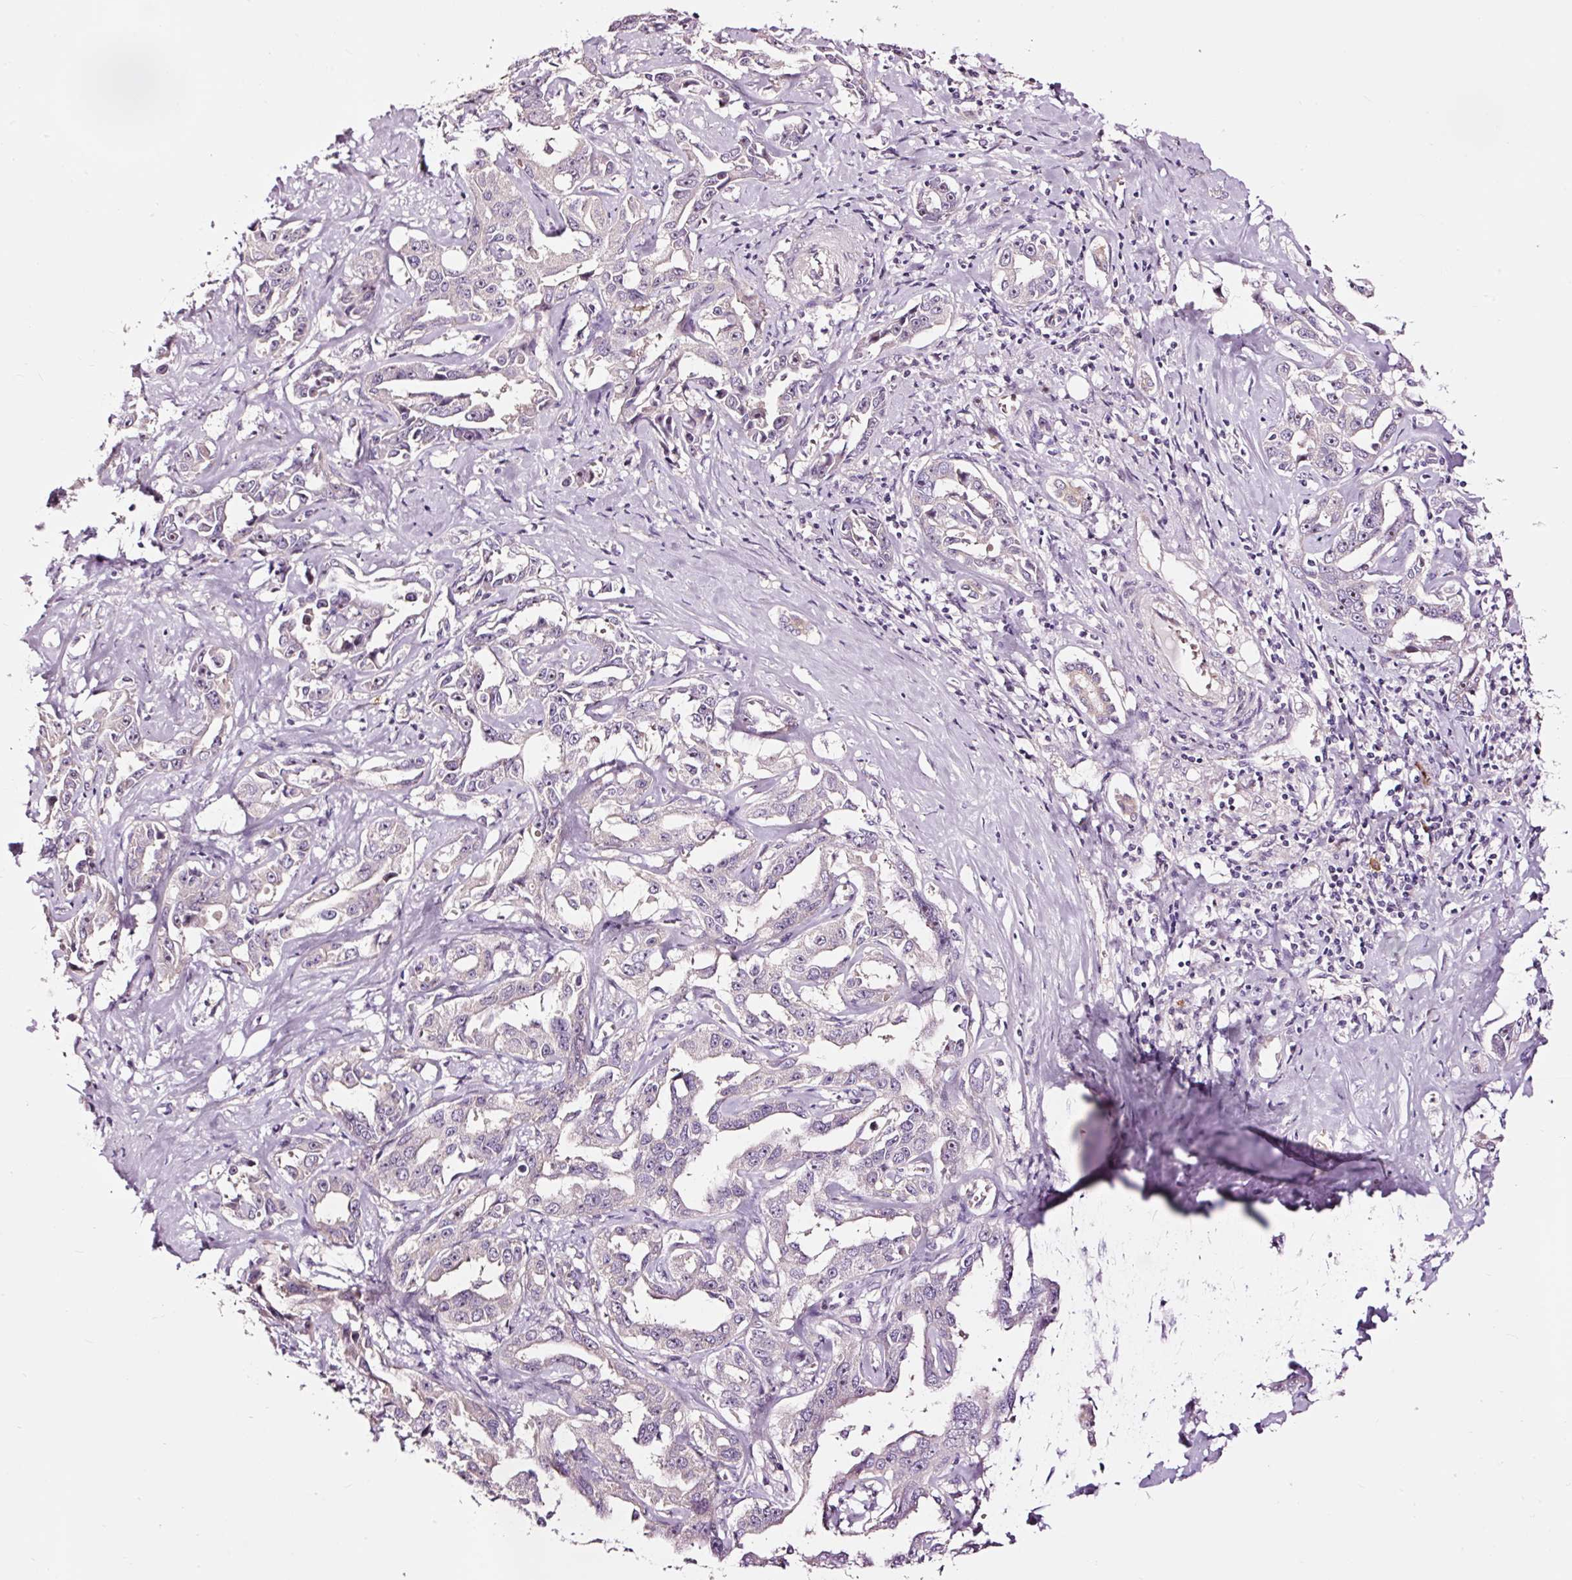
{"staining": {"intensity": "negative", "quantity": "none", "location": "none"}, "tissue": "liver cancer", "cell_type": "Tumor cells", "image_type": "cancer", "snomed": [{"axis": "morphology", "description": "Cholangiocarcinoma"}, {"axis": "topography", "description": "Liver"}], "caption": "High power microscopy micrograph of an immunohistochemistry photomicrograph of liver cancer (cholangiocarcinoma), revealing no significant positivity in tumor cells.", "gene": "UTP14A", "patient": {"sex": "male", "age": 59}}